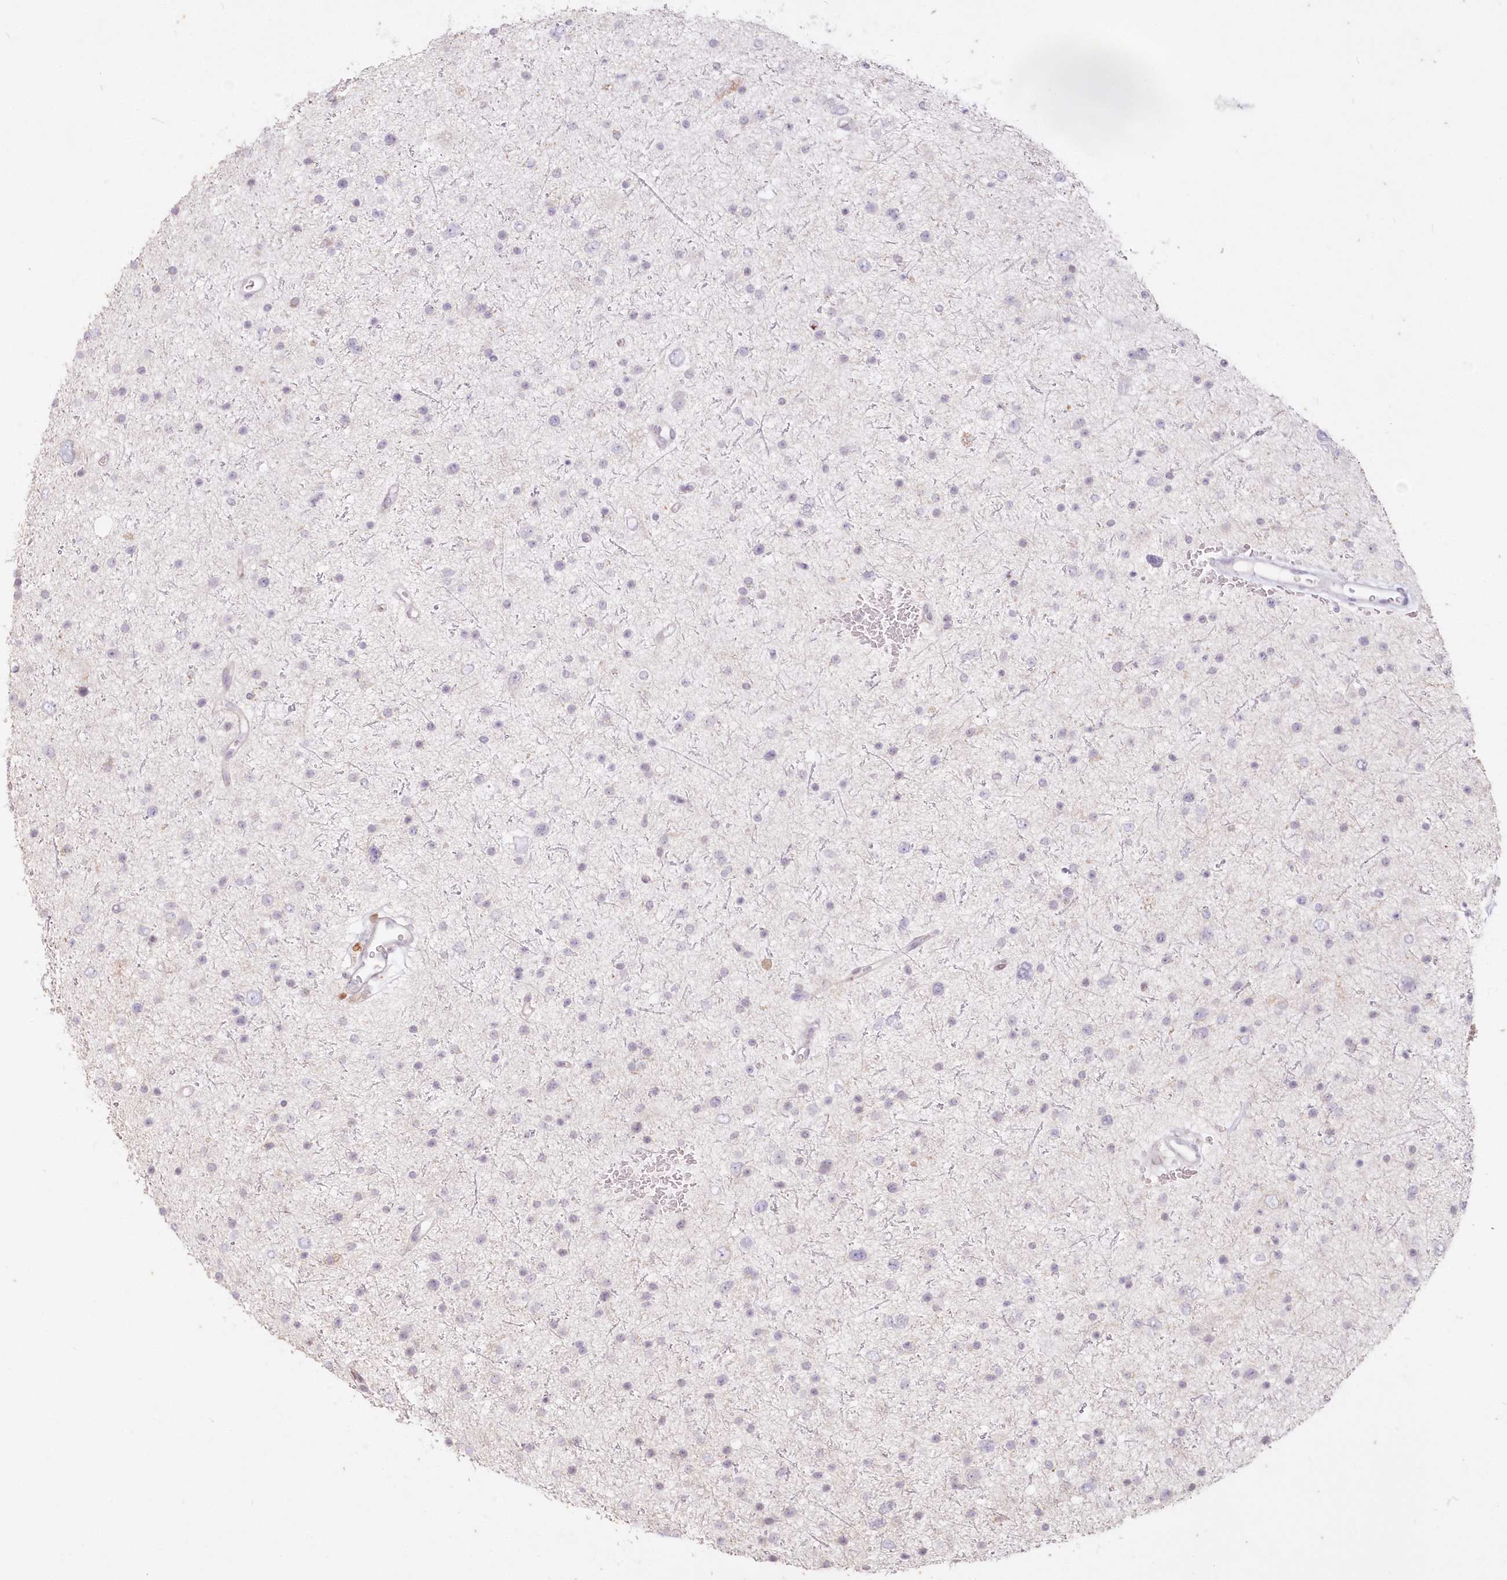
{"staining": {"intensity": "negative", "quantity": "none", "location": "none"}, "tissue": "glioma", "cell_type": "Tumor cells", "image_type": "cancer", "snomed": [{"axis": "morphology", "description": "Glioma, malignant, Low grade"}, {"axis": "topography", "description": "Brain"}], "caption": "This image is of malignant low-grade glioma stained with immunohistochemistry (IHC) to label a protein in brown with the nuclei are counter-stained blue. There is no staining in tumor cells.", "gene": "MTMR3", "patient": {"sex": "female", "age": 37}}